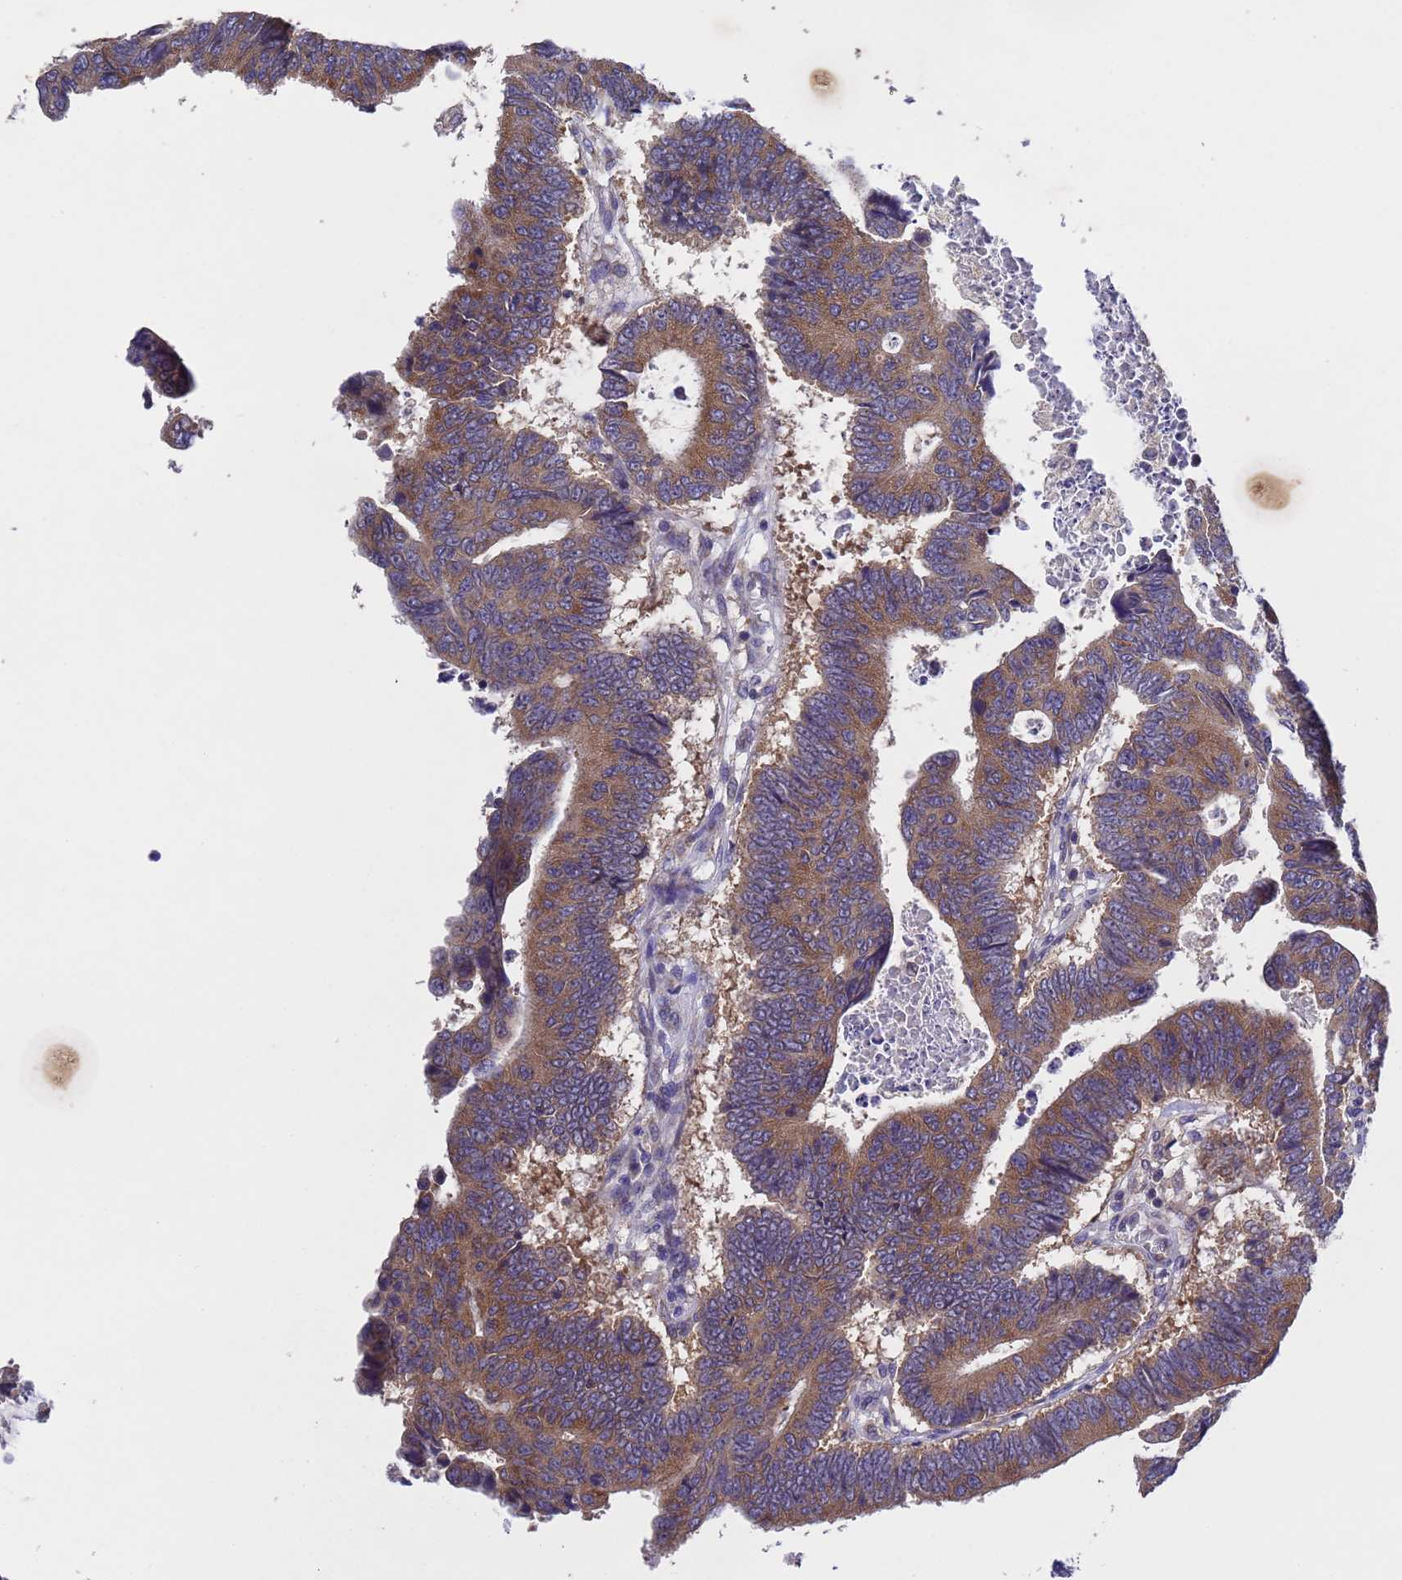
{"staining": {"intensity": "moderate", "quantity": ">75%", "location": "cytoplasmic/membranous"}, "tissue": "colorectal cancer", "cell_type": "Tumor cells", "image_type": "cancer", "snomed": [{"axis": "morphology", "description": "Adenocarcinoma, NOS"}, {"axis": "topography", "description": "Rectum"}], "caption": "Human colorectal cancer (adenocarcinoma) stained with a brown dye shows moderate cytoplasmic/membranous positive staining in about >75% of tumor cells.", "gene": "DCAF12L2", "patient": {"sex": "male", "age": 84}}